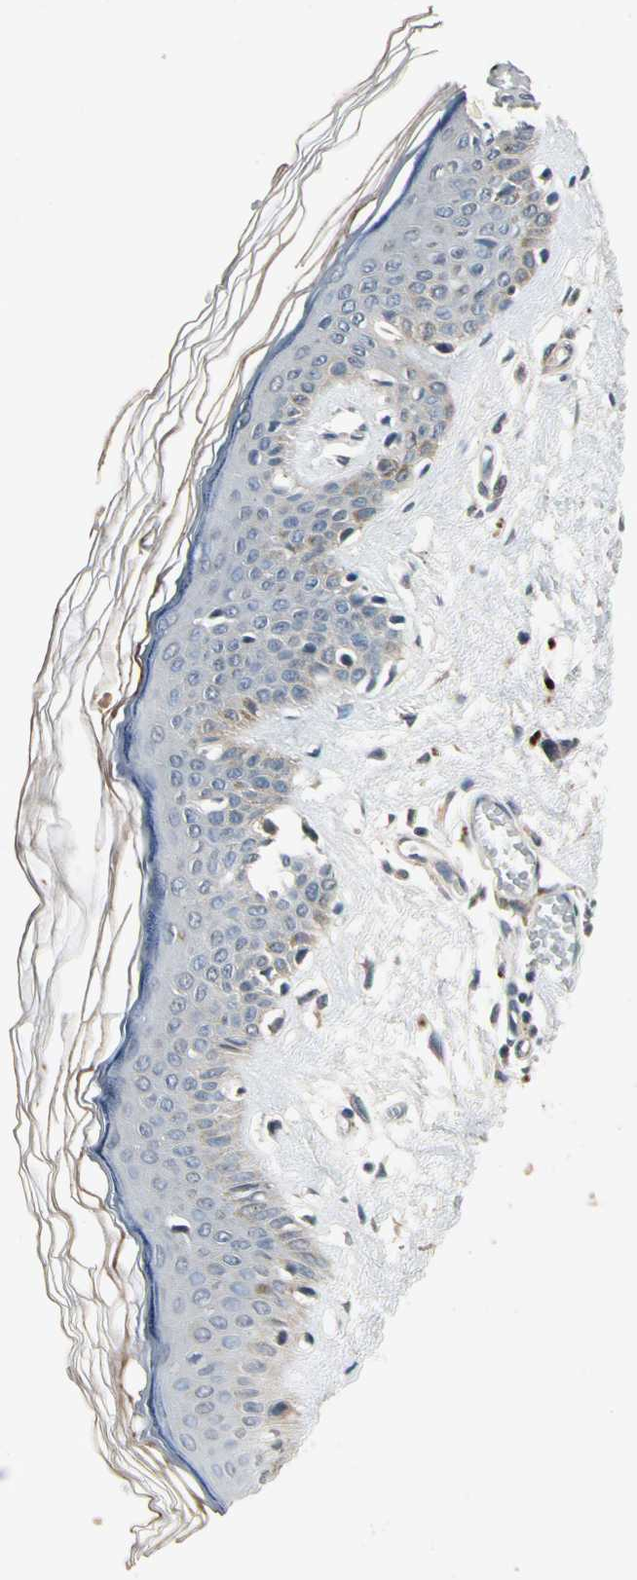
{"staining": {"intensity": "weak", "quantity": "25%-75%", "location": "cytoplasmic/membranous"}, "tissue": "skin", "cell_type": "Fibroblasts", "image_type": "normal", "snomed": [{"axis": "morphology", "description": "Normal tissue, NOS"}, {"axis": "morphology", "description": "Sarcoma, NOS"}, {"axis": "topography", "description": "Skin"}, {"axis": "topography", "description": "Soft tissue"}], "caption": "Fibroblasts display low levels of weak cytoplasmic/membranous positivity in about 25%-75% of cells in unremarkable skin.", "gene": "ROCK2", "patient": {"sex": "female", "age": 51}}